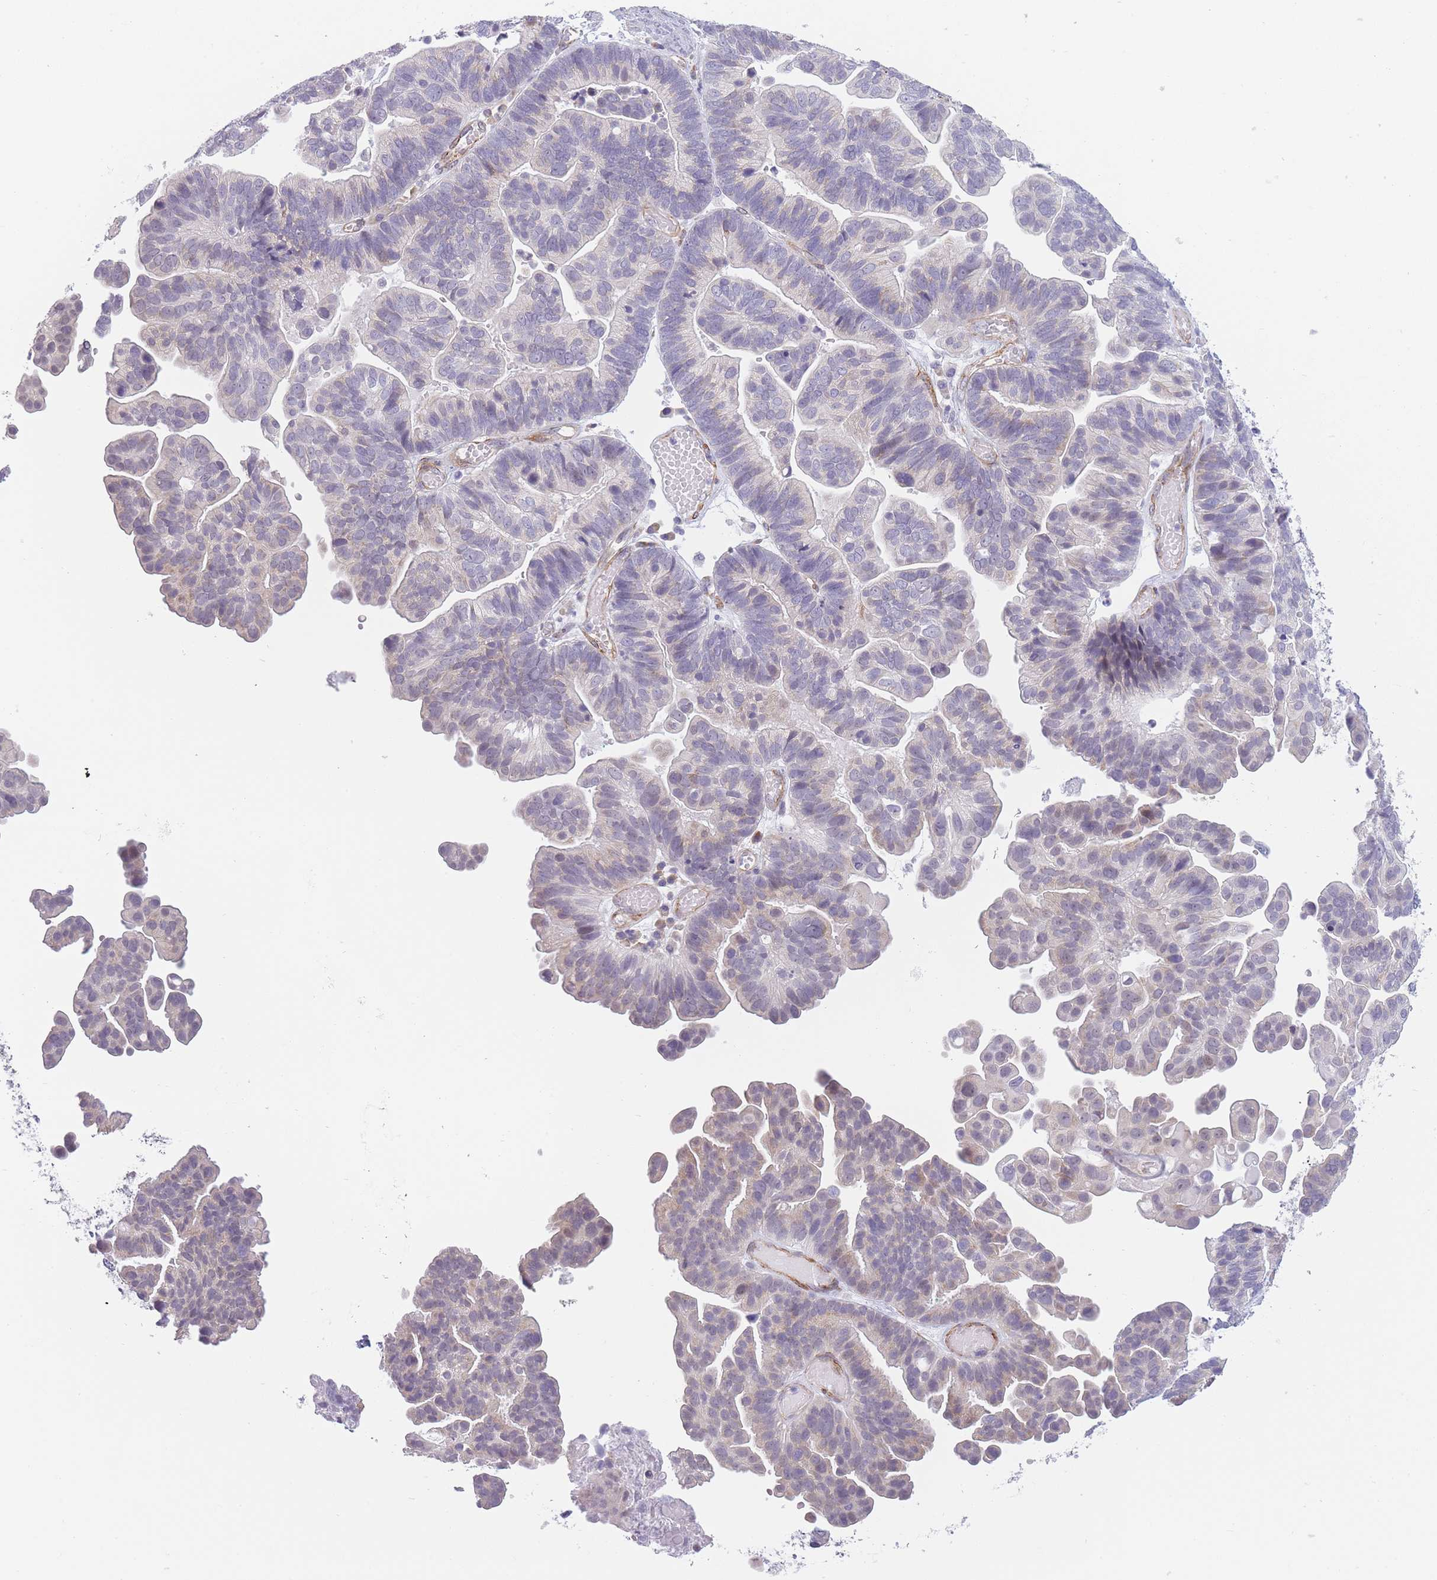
{"staining": {"intensity": "negative", "quantity": "none", "location": "none"}, "tissue": "ovarian cancer", "cell_type": "Tumor cells", "image_type": "cancer", "snomed": [{"axis": "morphology", "description": "Cystadenocarcinoma, serous, NOS"}, {"axis": "topography", "description": "Ovary"}], "caption": "IHC micrograph of human ovarian serous cystadenocarcinoma stained for a protein (brown), which displays no positivity in tumor cells.", "gene": "OR6B3", "patient": {"sex": "female", "age": 56}}